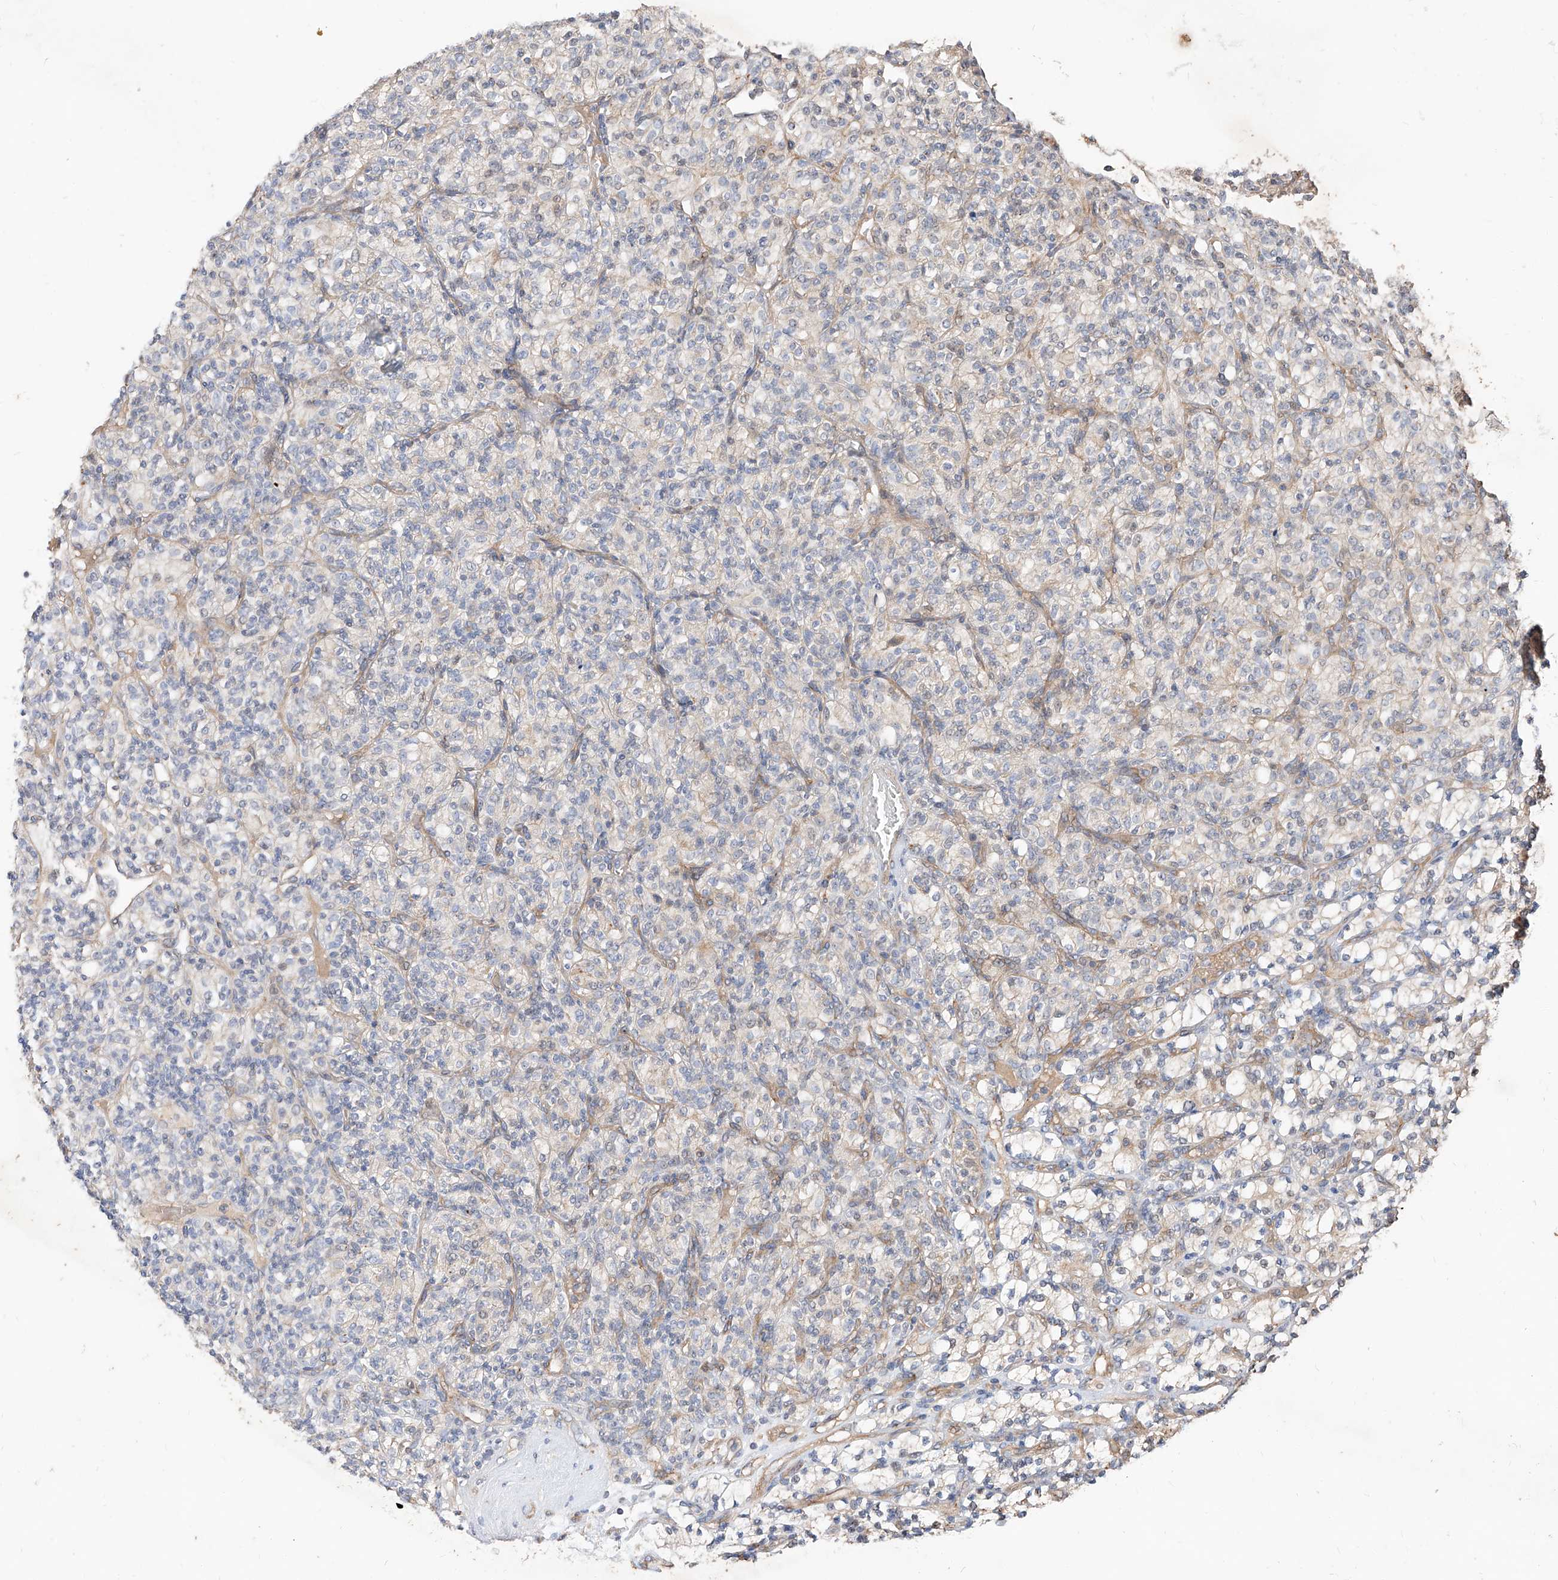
{"staining": {"intensity": "negative", "quantity": "none", "location": "none"}, "tissue": "renal cancer", "cell_type": "Tumor cells", "image_type": "cancer", "snomed": [{"axis": "morphology", "description": "Adenocarcinoma, NOS"}, {"axis": "topography", "description": "Kidney"}], "caption": "IHC histopathology image of renal cancer (adenocarcinoma) stained for a protein (brown), which exhibits no expression in tumor cells. The staining was performed using DAB to visualize the protein expression in brown, while the nuclei were stained in blue with hematoxylin (Magnification: 20x).", "gene": "DIRAS3", "patient": {"sex": "male", "age": 77}}